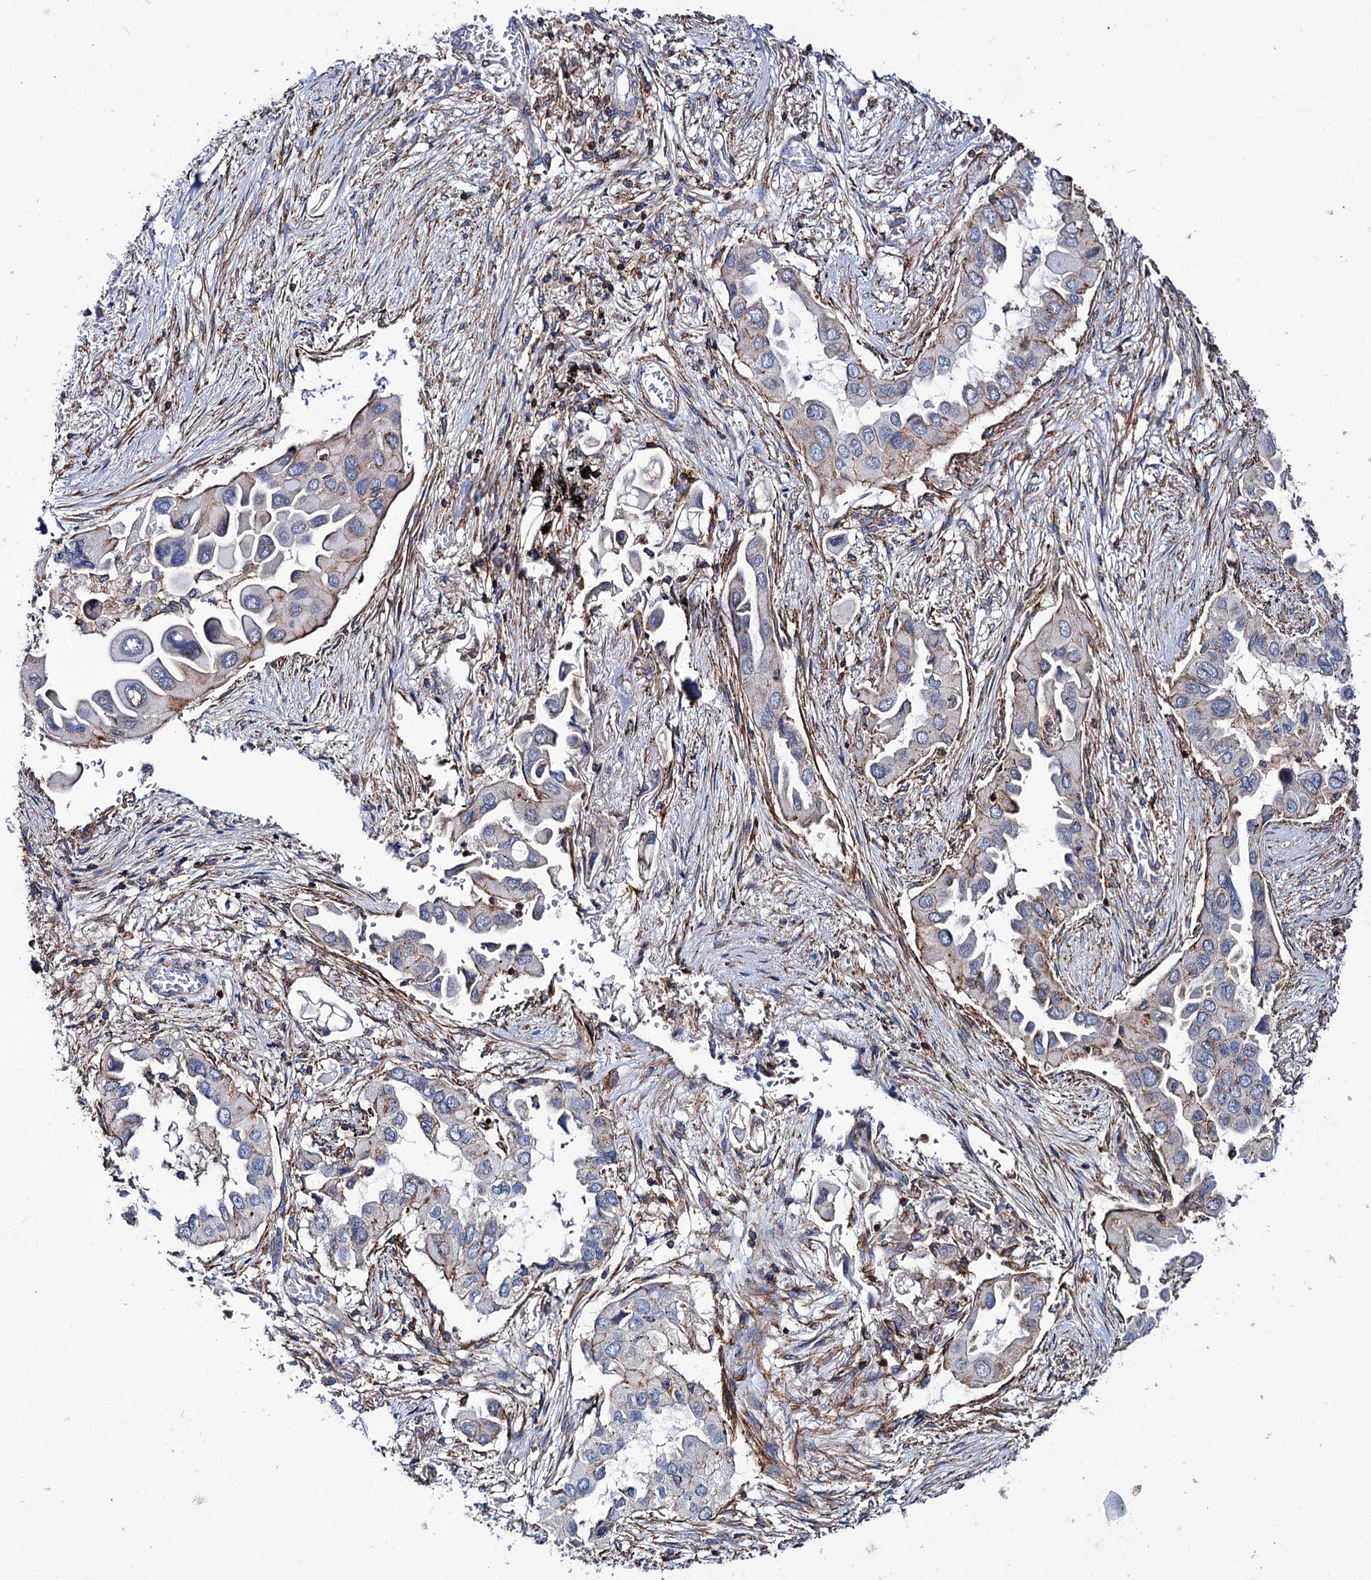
{"staining": {"intensity": "weak", "quantity": "<25%", "location": "cytoplasmic/membranous"}, "tissue": "lung cancer", "cell_type": "Tumor cells", "image_type": "cancer", "snomed": [{"axis": "morphology", "description": "Adenocarcinoma, NOS"}, {"axis": "topography", "description": "Lung"}], "caption": "Tumor cells show no significant protein expression in lung adenocarcinoma. (Stains: DAB immunohistochemistry with hematoxylin counter stain, Microscopy: brightfield microscopy at high magnification).", "gene": "DEF6", "patient": {"sex": "female", "age": 76}}